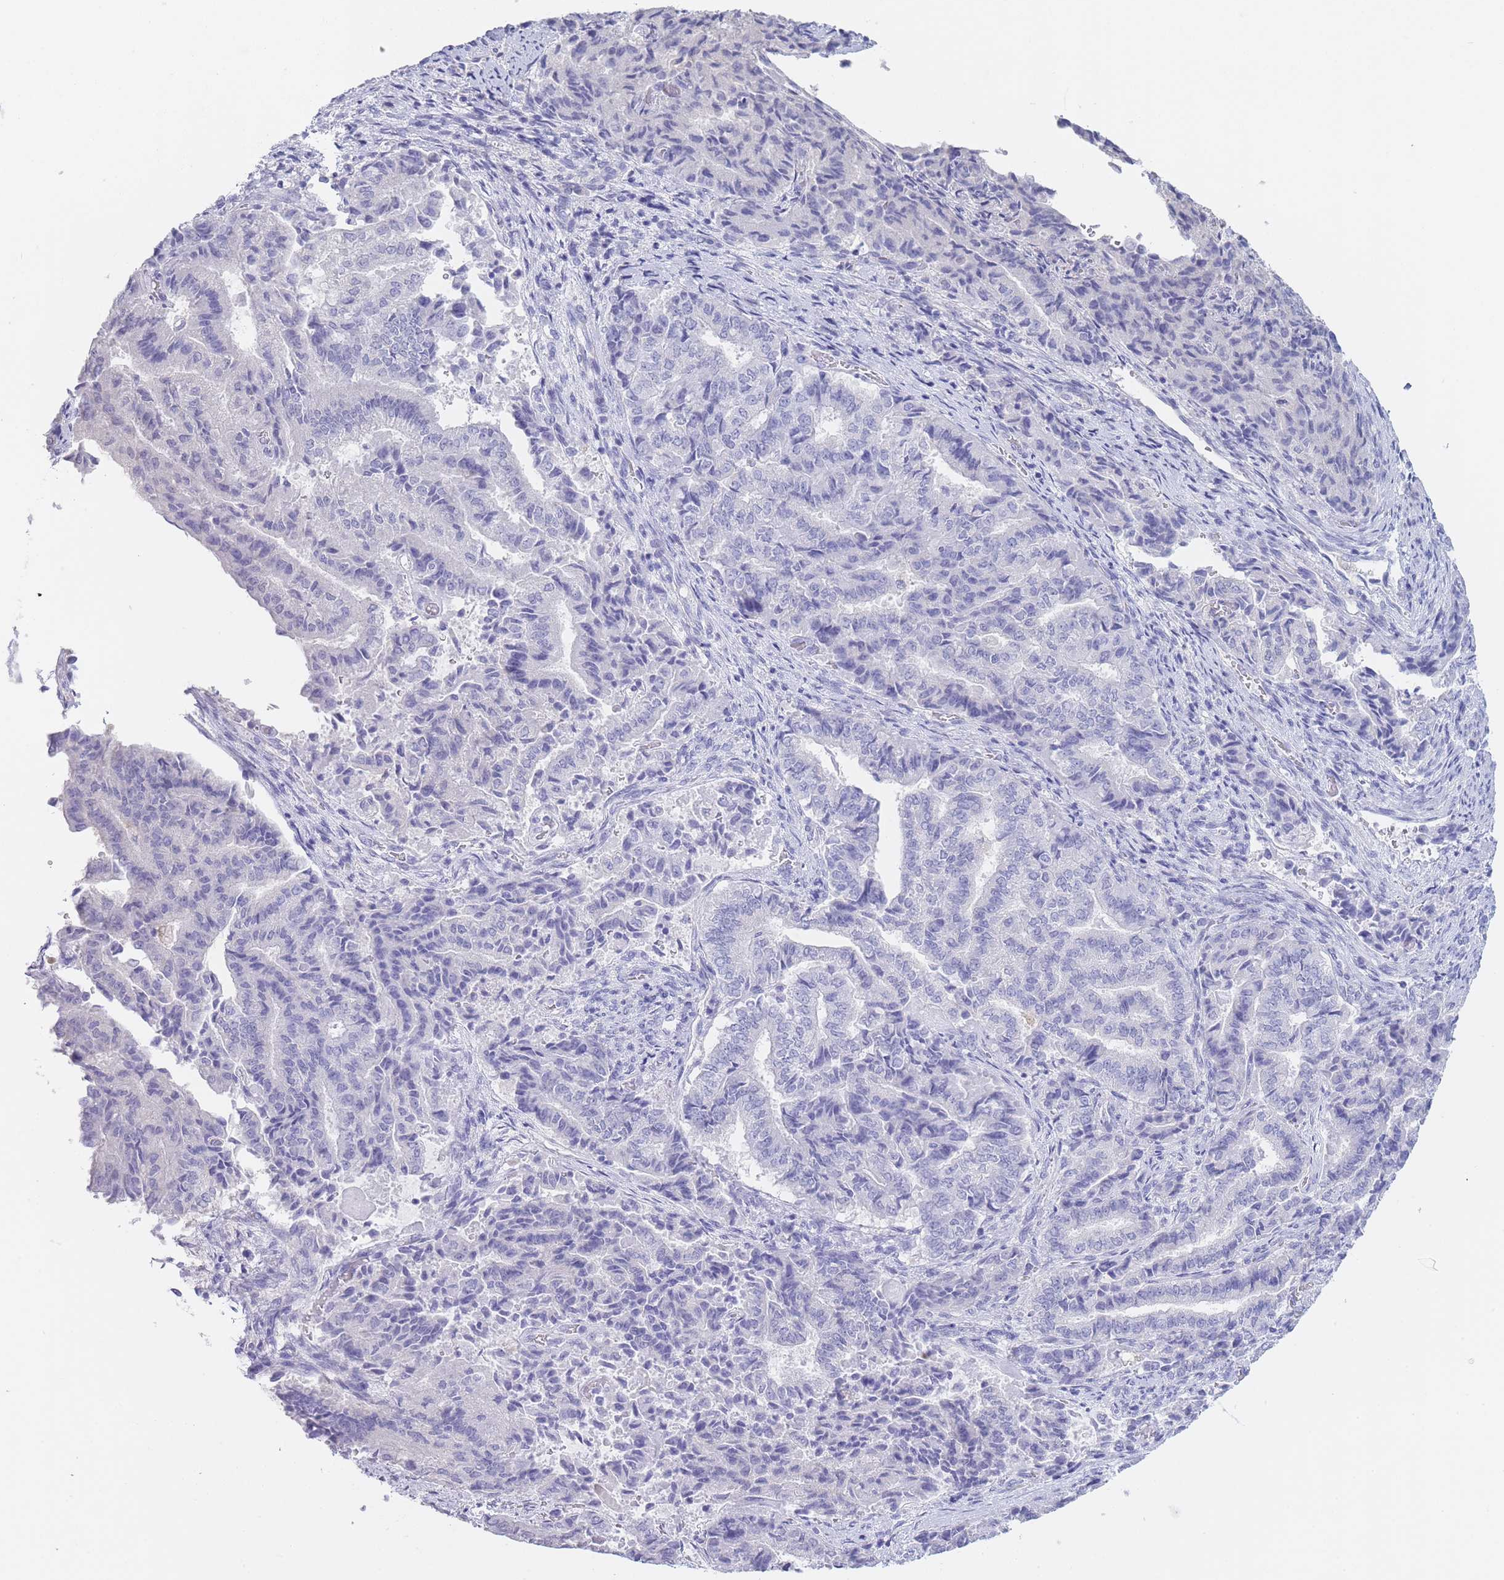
{"staining": {"intensity": "negative", "quantity": "none", "location": "none"}, "tissue": "endometrial cancer", "cell_type": "Tumor cells", "image_type": "cancer", "snomed": [{"axis": "morphology", "description": "Adenocarcinoma, NOS"}, {"axis": "topography", "description": "Endometrium"}], "caption": "Protein analysis of endometrial cancer reveals no significant positivity in tumor cells.", "gene": "CD37", "patient": {"sex": "female", "age": 80}}